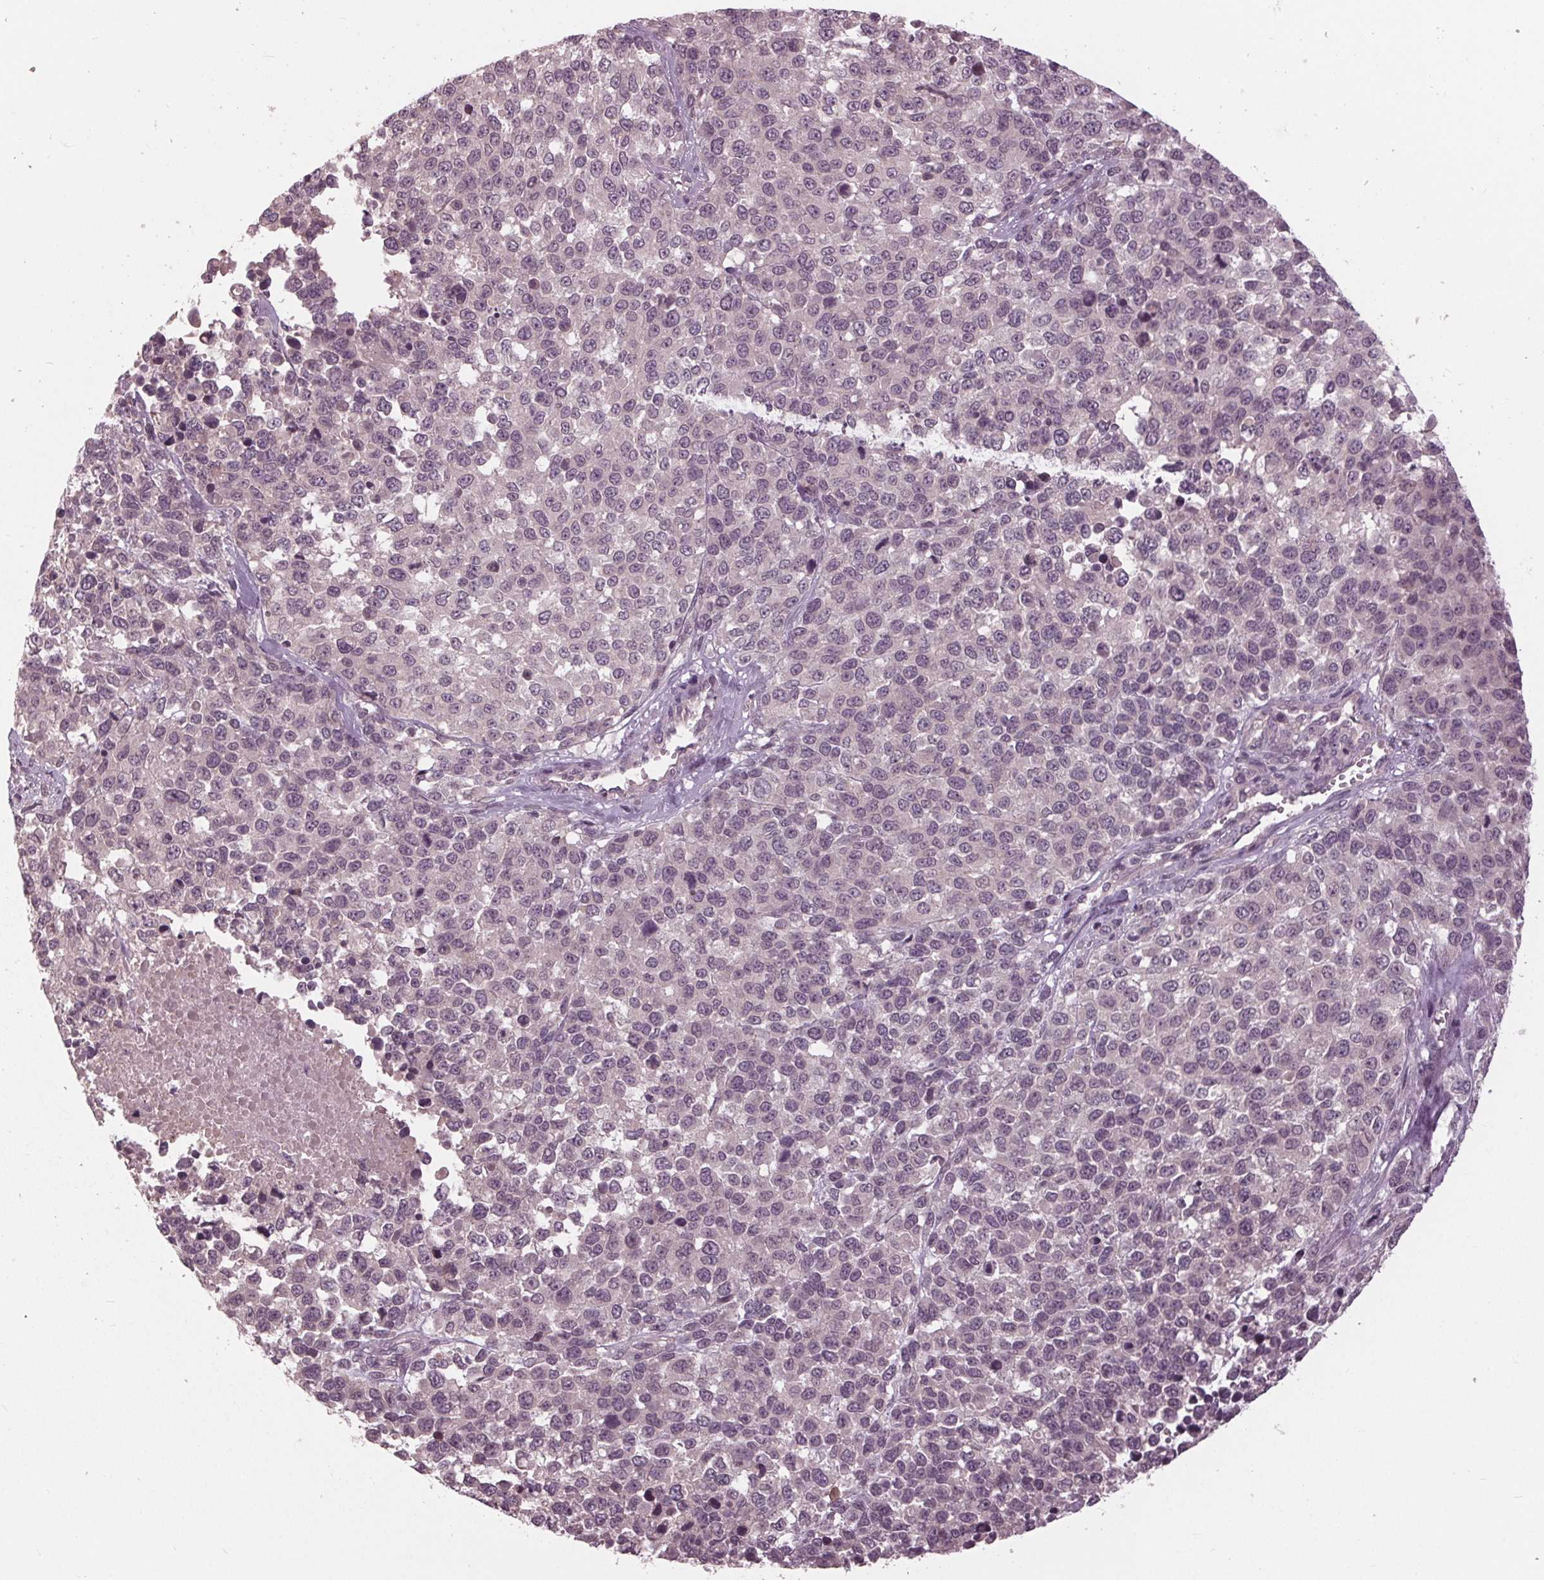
{"staining": {"intensity": "negative", "quantity": "none", "location": "none"}, "tissue": "melanoma", "cell_type": "Tumor cells", "image_type": "cancer", "snomed": [{"axis": "morphology", "description": "Malignant melanoma, Metastatic site"}, {"axis": "topography", "description": "Skin"}], "caption": "Tumor cells show no significant protein positivity in melanoma.", "gene": "SIGLEC6", "patient": {"sex": "male", "age": 84}}